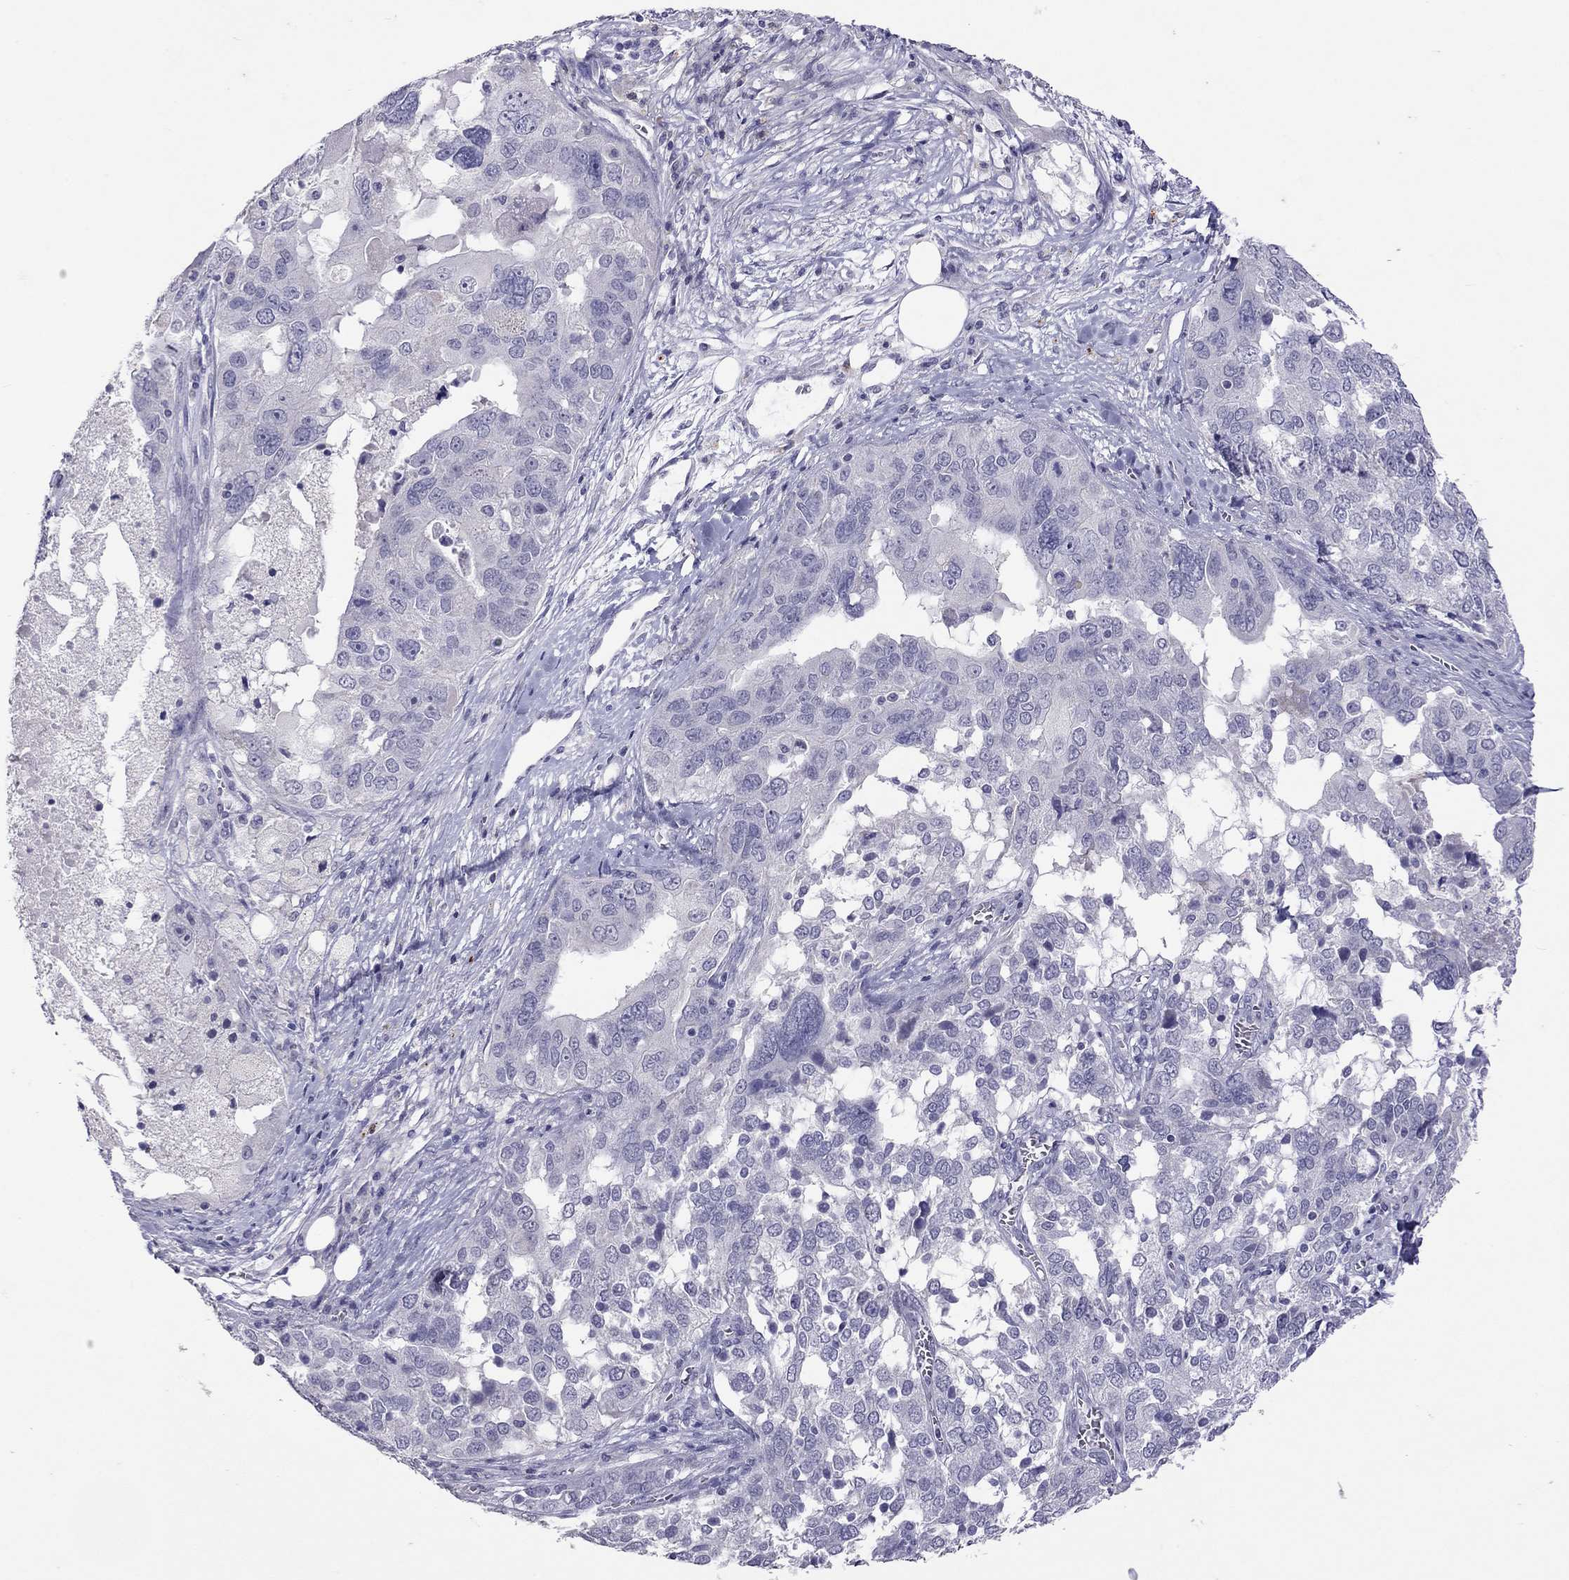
{"staining": {"intensity": "negative", "quantity": "none", "location": "none"}, "tissue": "ovarian cancer", "cell_type": "Tumor cells", "image_type": "cancer", "snomed": [{"axis": "morphology", "description": "Carcinoma, endometroid"}, {"axis": "topography", "description": "Soft tissue"}, {"axis": "topography", "description": "Ovary"}], "caption": "Immunohistochemistry of ovarian cancer (endometroid carcinoma) reveals no positivity in tumor cells.", "gene": "SLAMF1", "patient": {"sex": "female", "age": 52}}